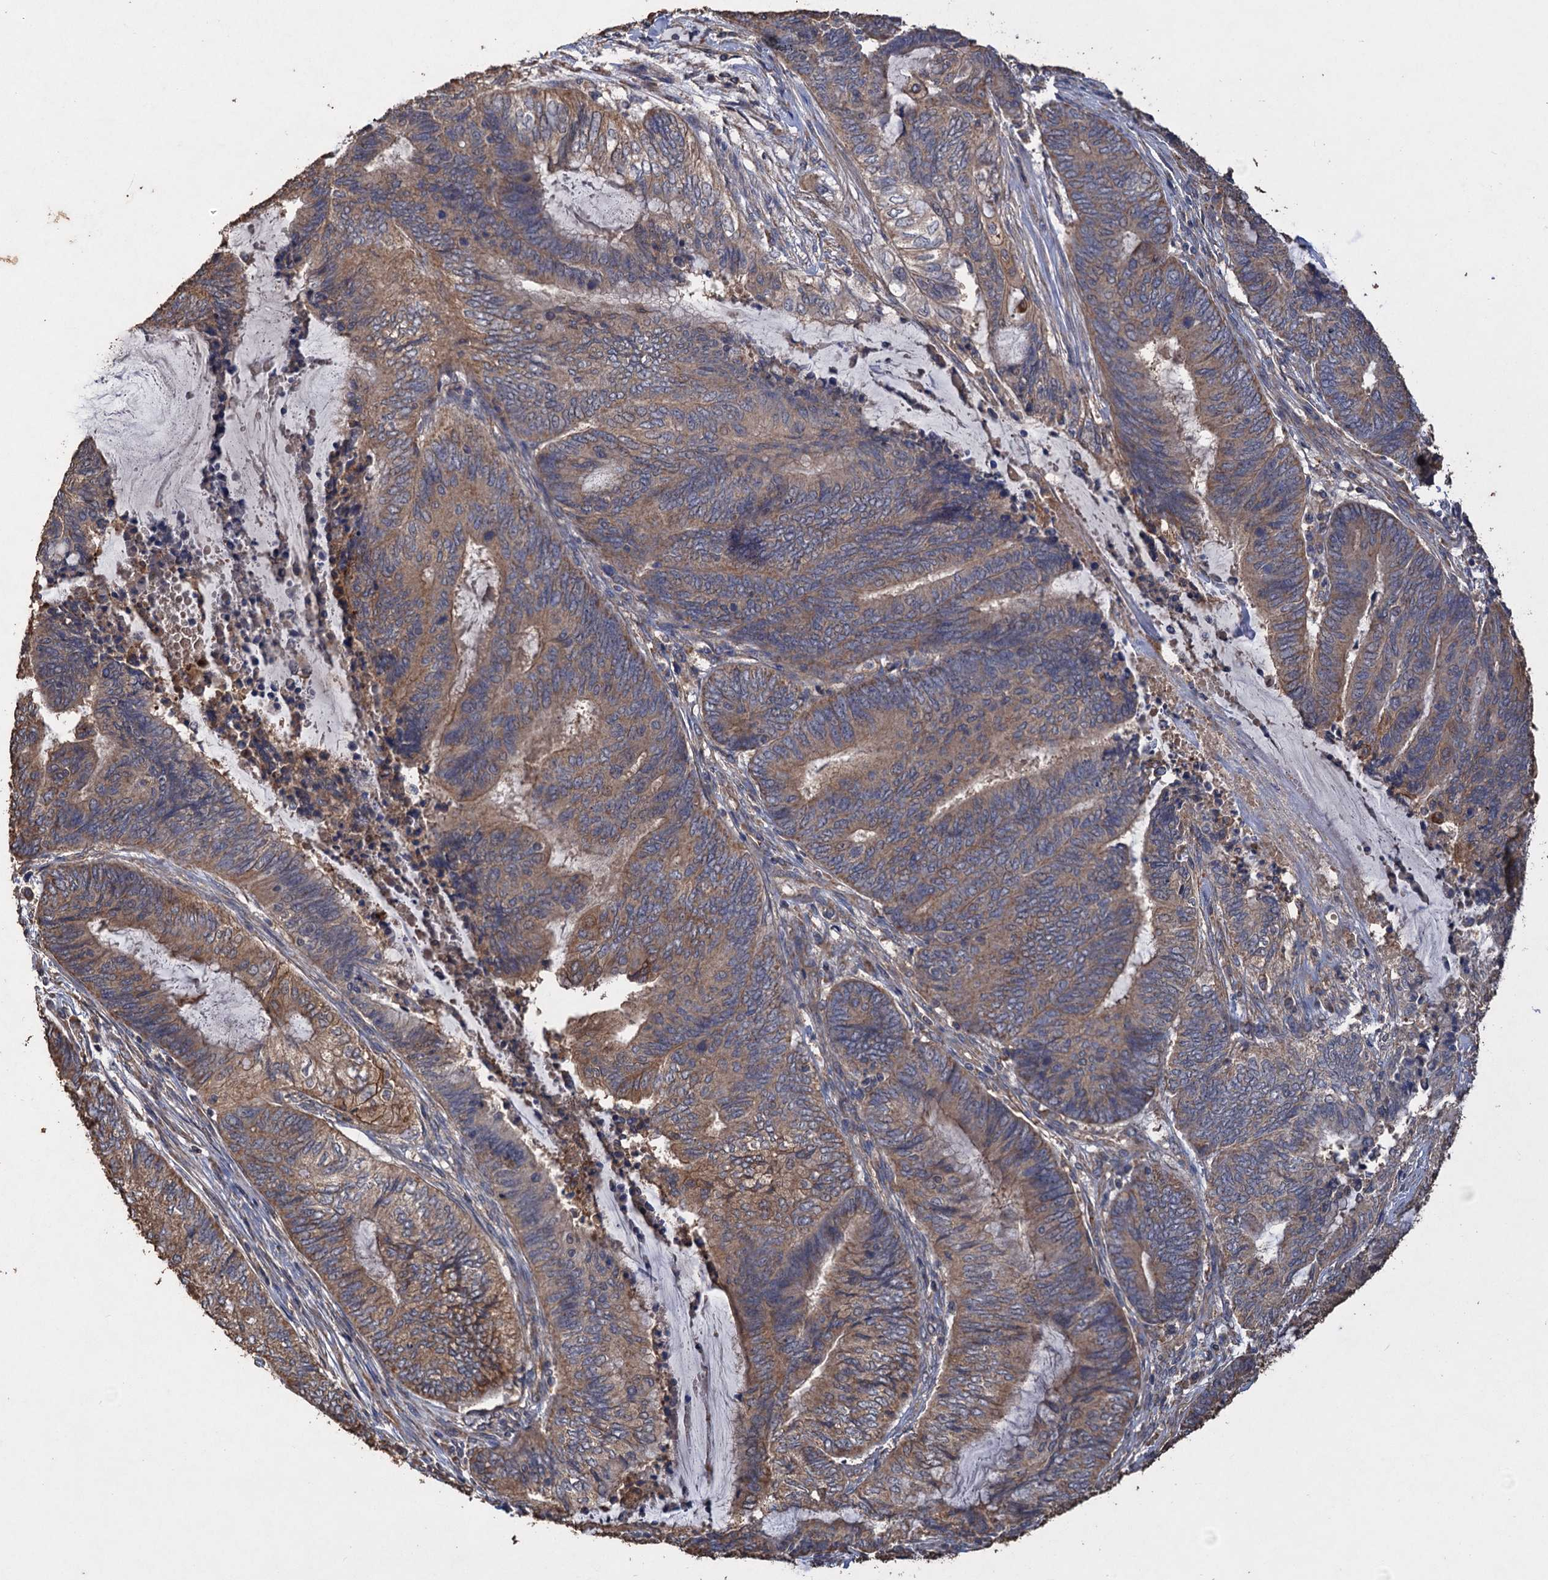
{"staining": {"intensity": "moderate", "quantity": ">75%", "location": "cytoplasmic/membranous"}, "tissue": "endometrial cancer", "cell_type": "Tumor cells", "image_type": "cancer", "snomed": [{"axis": "morphology", "description": "Adenocarcinoma, NOS"}, {"axis": "topography", "description": "Uterus"}, {"axis": "topography", "description": "Endometrium"}], "caption": "Immunohistochemical staining of human adenocarcinoma (endometrial) displays medium levels of moderate cytoplasmic/membranous staining in about >75% of tumor cells. (IHC, brightfield microscopy, high magnification).", "gene": "SCUBE3", "patient": {"sex": "female", "age": 70}}